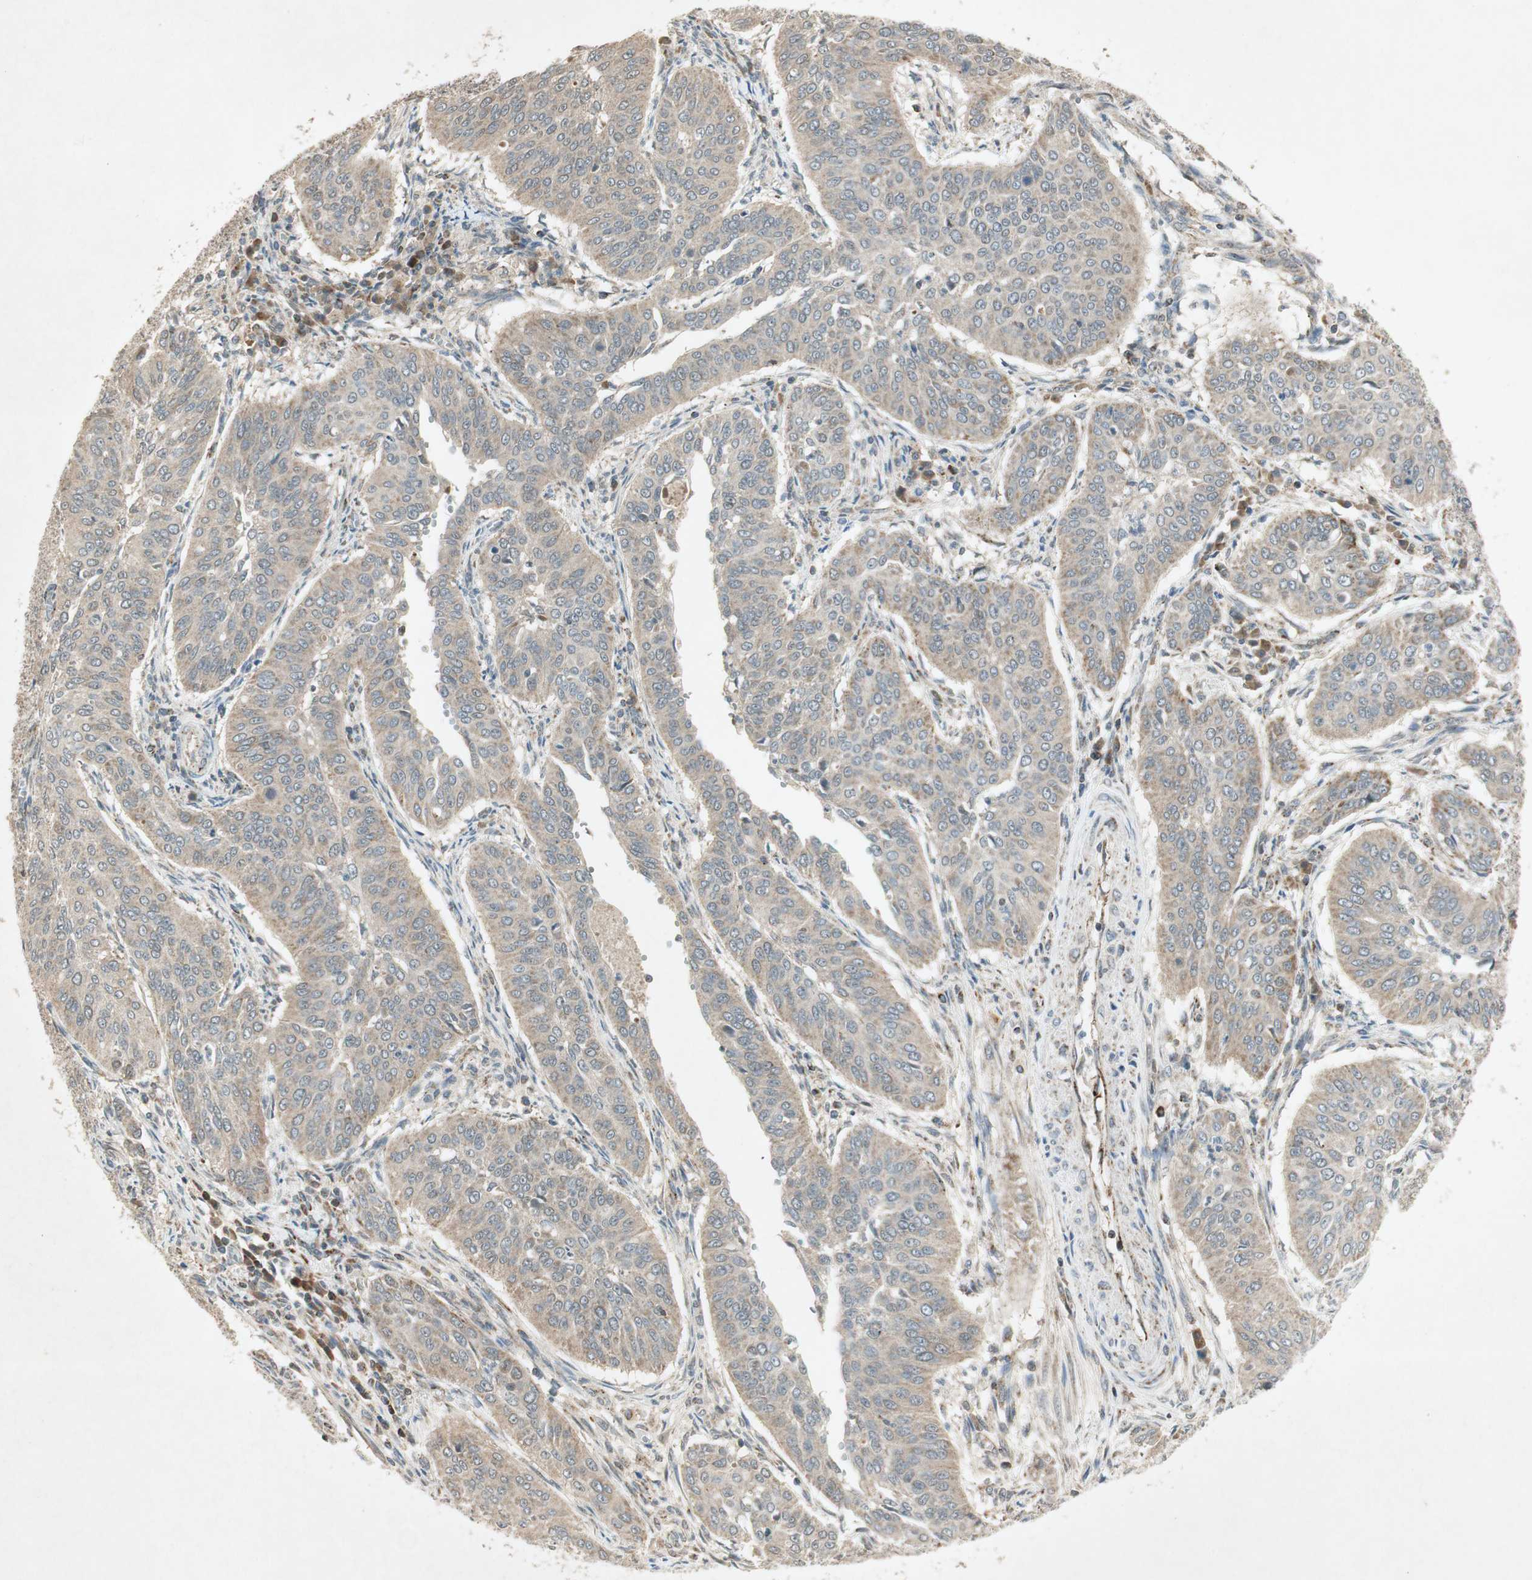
{"staining": {"intensity": "weak", "quantity": ">75%", "location": "cytoplasmic/membranous"}, "tissue": "cervical cancer", "cell_type": "Tumor cells", "image_type": "cancer", "snomed": [{"axis": "morphology", "description": "Normal tissue, NOS"}, {"axis": "morphology", "description": "Squamous cell carcinoma, NOS"}, {"axis": "topography", "description": "Cervix"}], "caption": "An image of human cervical squamous cell carcinoma stained for a protein demonstrates weak cytoplasmic/membranous brown staining in tumor cells. (DAB IHC with brightfield microscopy, high magnification).", "gene": "USP2", "patient": {"sex": "female", "age": 39}}